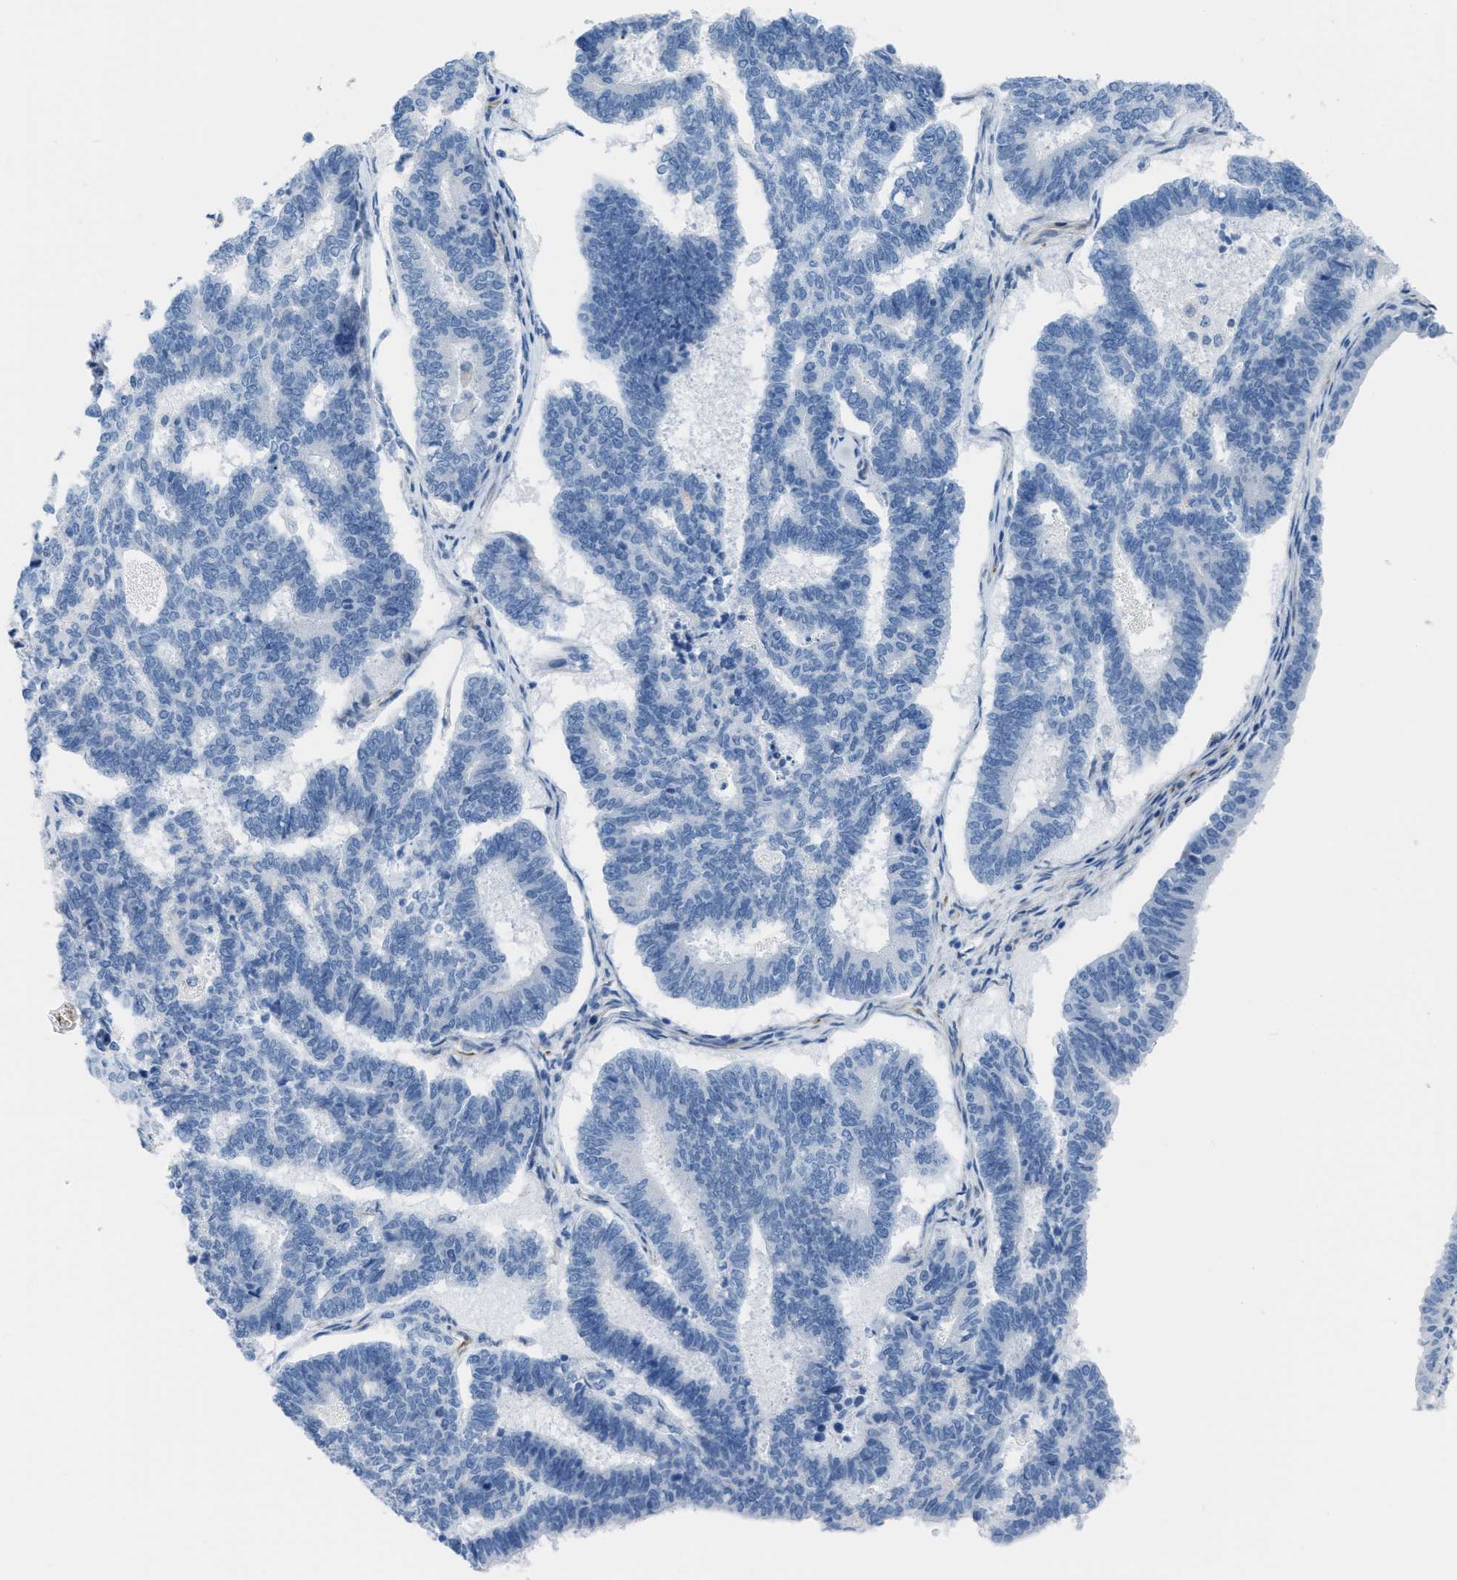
{"staining": {"intensity": "negative", "quantity": "none", "location": "none"}, "tissue": "endometrial cancer", "cell_type": "Tumor cells", "image_type": "cancer", "snomed": [{"axis": "morphology", "description": "Adenocarcinoma, NOS"}, {"axis": "topography", "description": "Endometrium"}], "caption": "There is no significant staining in tumor cells of endometrial cancer.", "gene": "SLC12A1", "patient": {"sex": "female", "age": 70}}